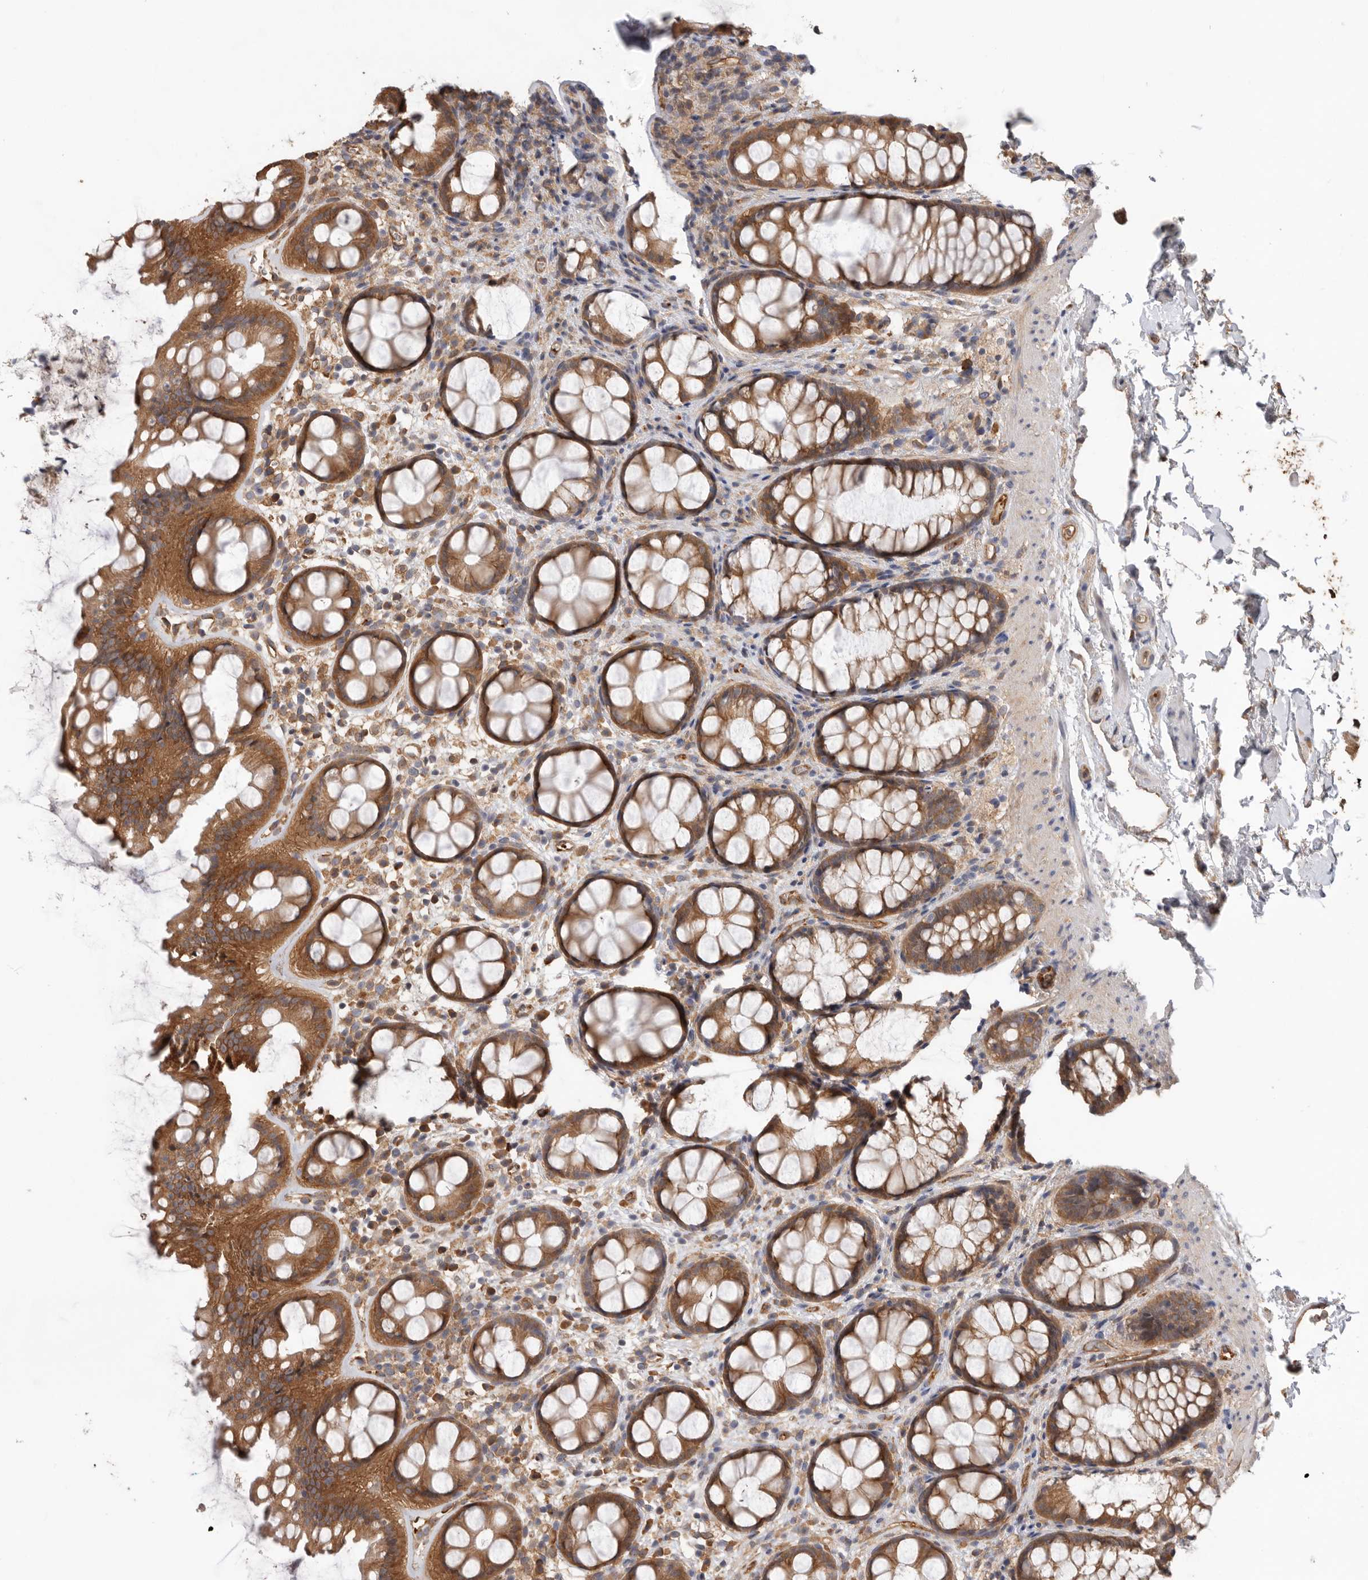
{"staining": {"intensity": "moderate", "quantity": ">75%", "location": "cytoplasmic/membranous"}, "tissue": "rectum", "cell_type": "Glandular cells", "image_type": "normal", "snomed": [{"axis": "morphology", "description": "Normal tissue, NOS"}, {"axis": "topography", "description": "Rectum"}], "caption": "Moderate cytoplasmic/membranous protein expression is present in about >75% of glandular cells in rectum.", "gene": "CDC42BPB", "patient": {"sex": "female", "age": 65}}